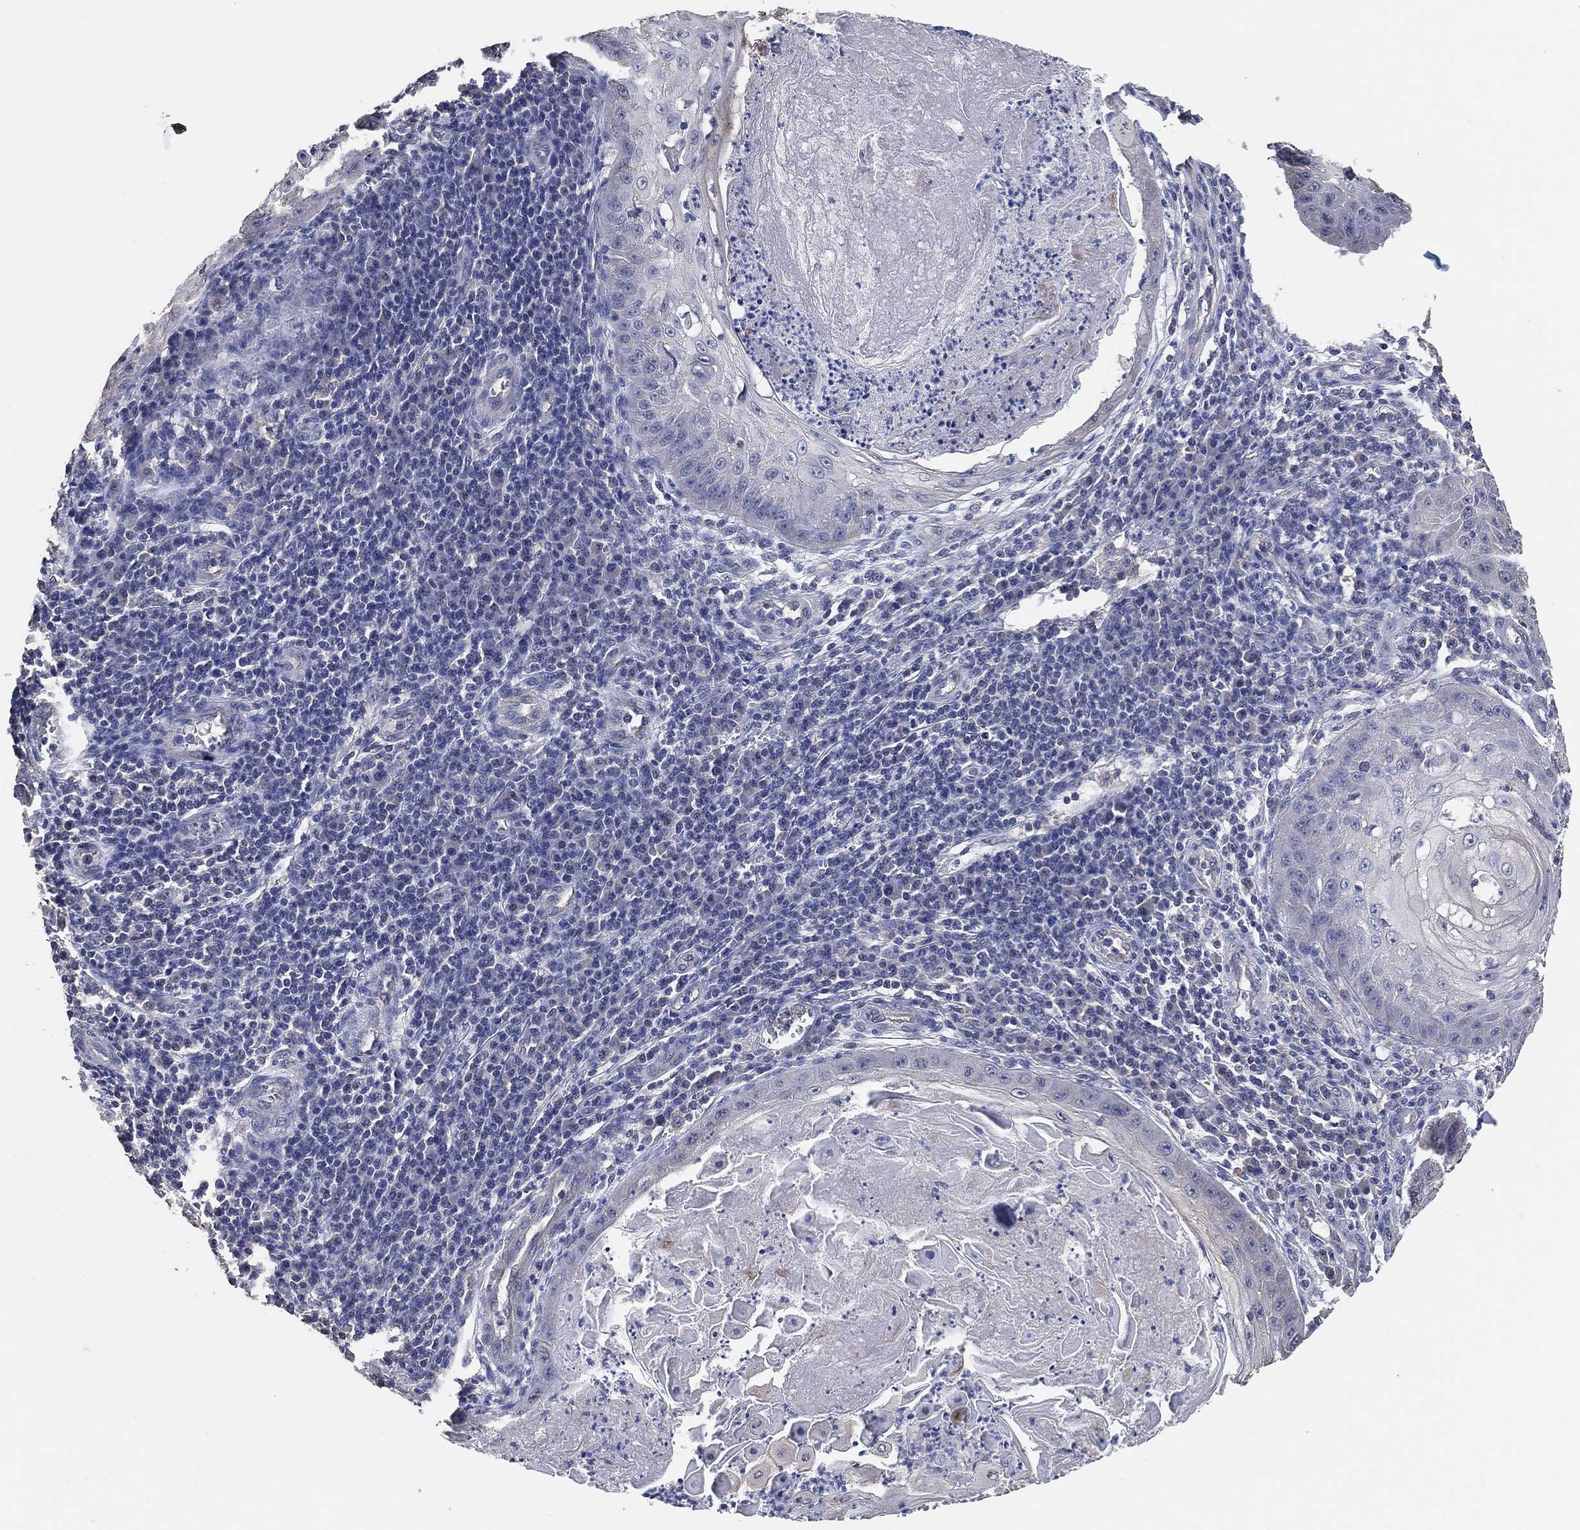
{"staining": {"intensity": "negative", "quantity": "none", "location": "none"}, "tissue": "skin cancer", "cell_type": "Tumor cells", "image_type": "cancer", "snomed": [{"axis": "morphology", "description": "Squamous cell carcinoma, NOS"}, {"axis": "topography", "description": "Skin"}], "caption": "Immunohistochemistry (IHC) of human skin cancer shows no positivity in tumor cells.", "gene": "KLK5", "patient": {"sex": "male", "age": 70}}